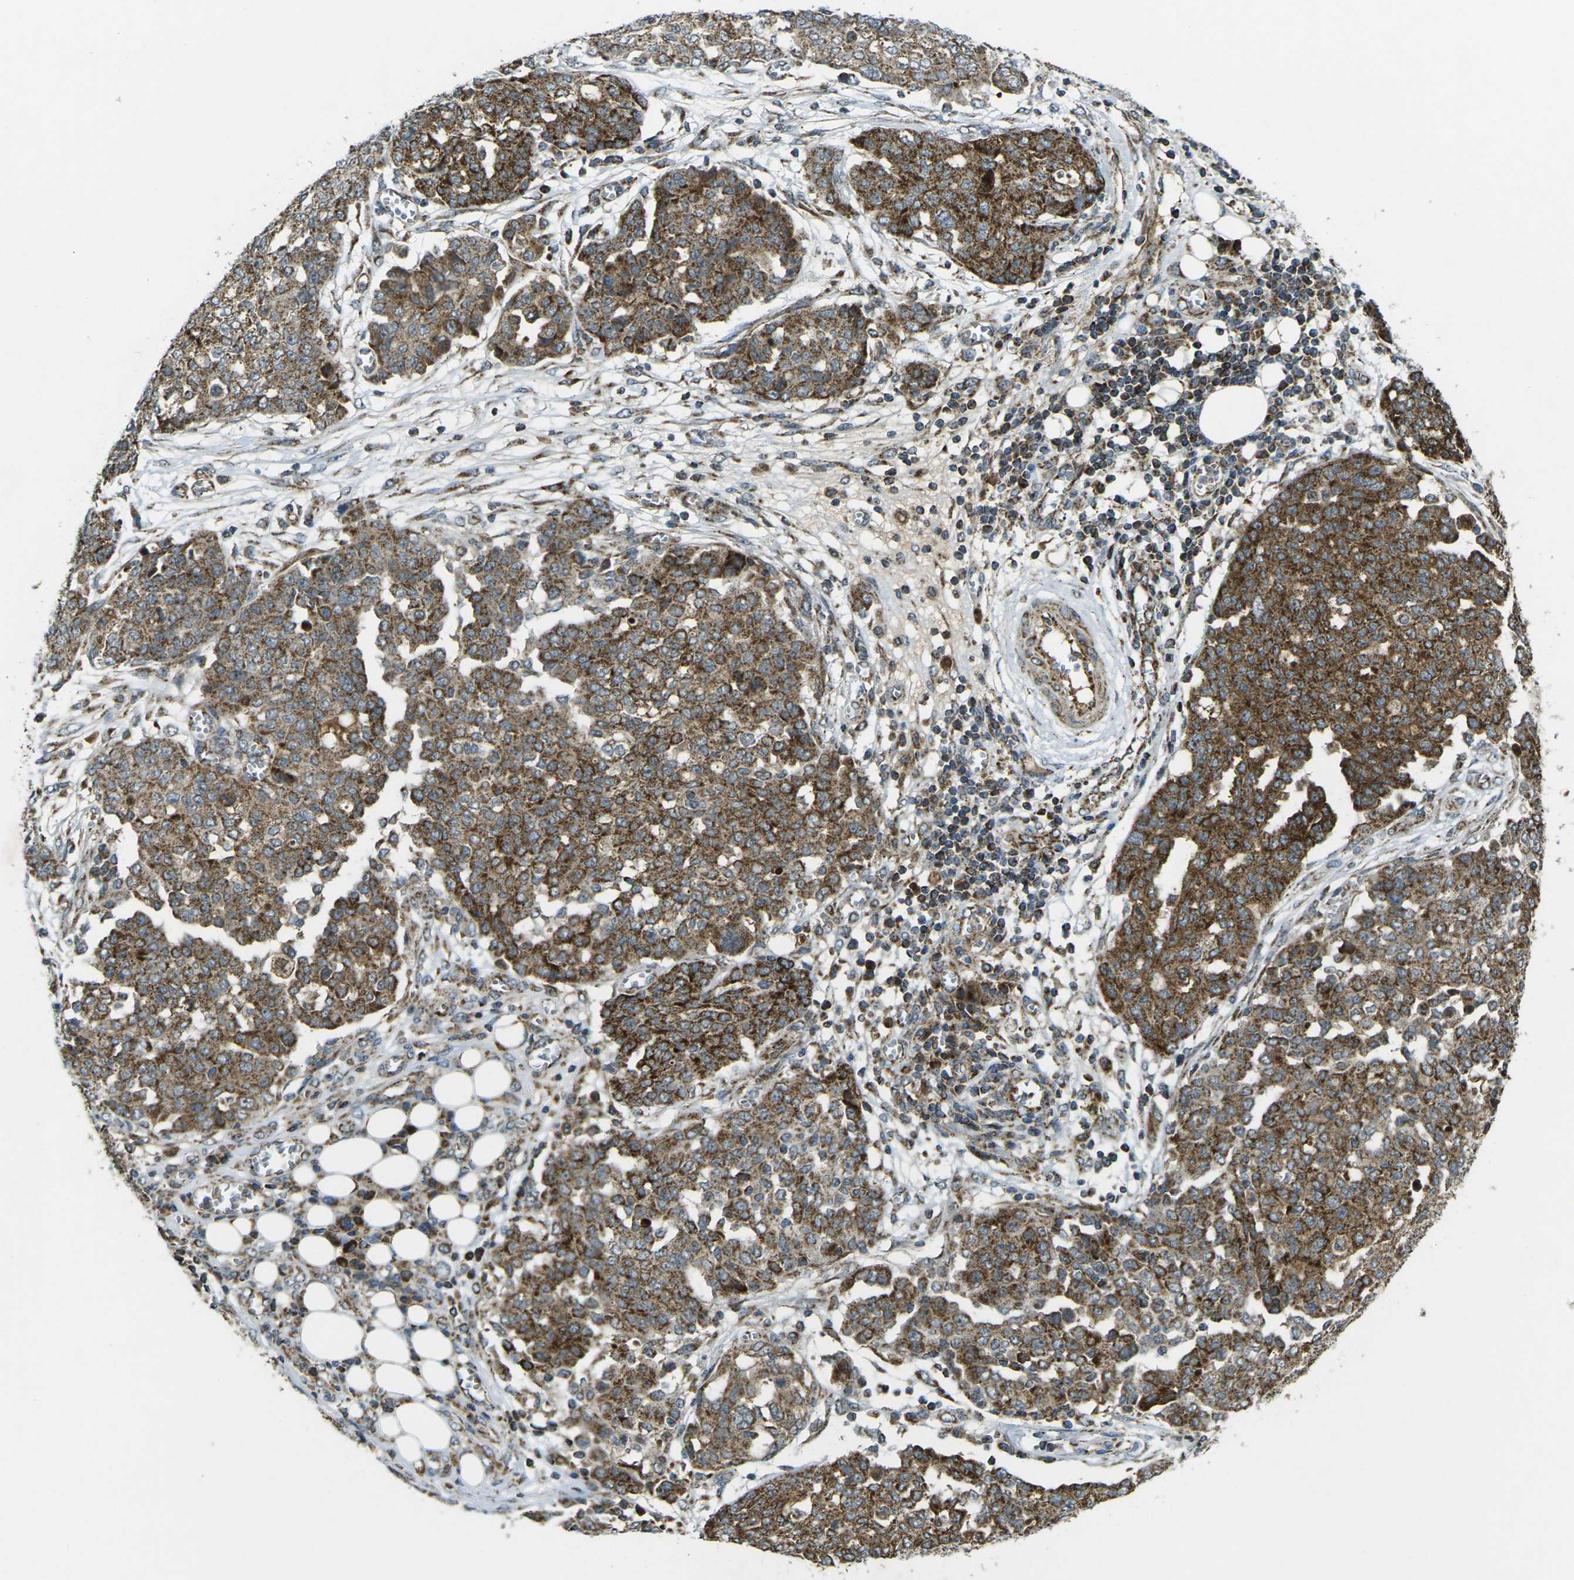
{"staining": {"intensity": "strong", "quantity": ">75%", "location": "cytoplasmic/membranous"}, "tissue": "ovarian cancer", "cell_type": "Tumor cells", "image_type": "cancer", "snomed": [{"axis": "morphology", "description": "Cystadenocarcinoma, serous, NOS"}, {"axis": "topography", "description": "Soft tissue"}, {"axis": "topography", "description": "Ovary"}], "caption": "DAB (3,3'-diaminobenzidine) immunohistochemical staining of serous cystadenocarcinoma (ovarian) shows strong cytoplasmic/membranous protein staining in approximately >75% of tumor cells.", "gene": "IGF1R", "patient": {"sex": "female", "age": 57}}